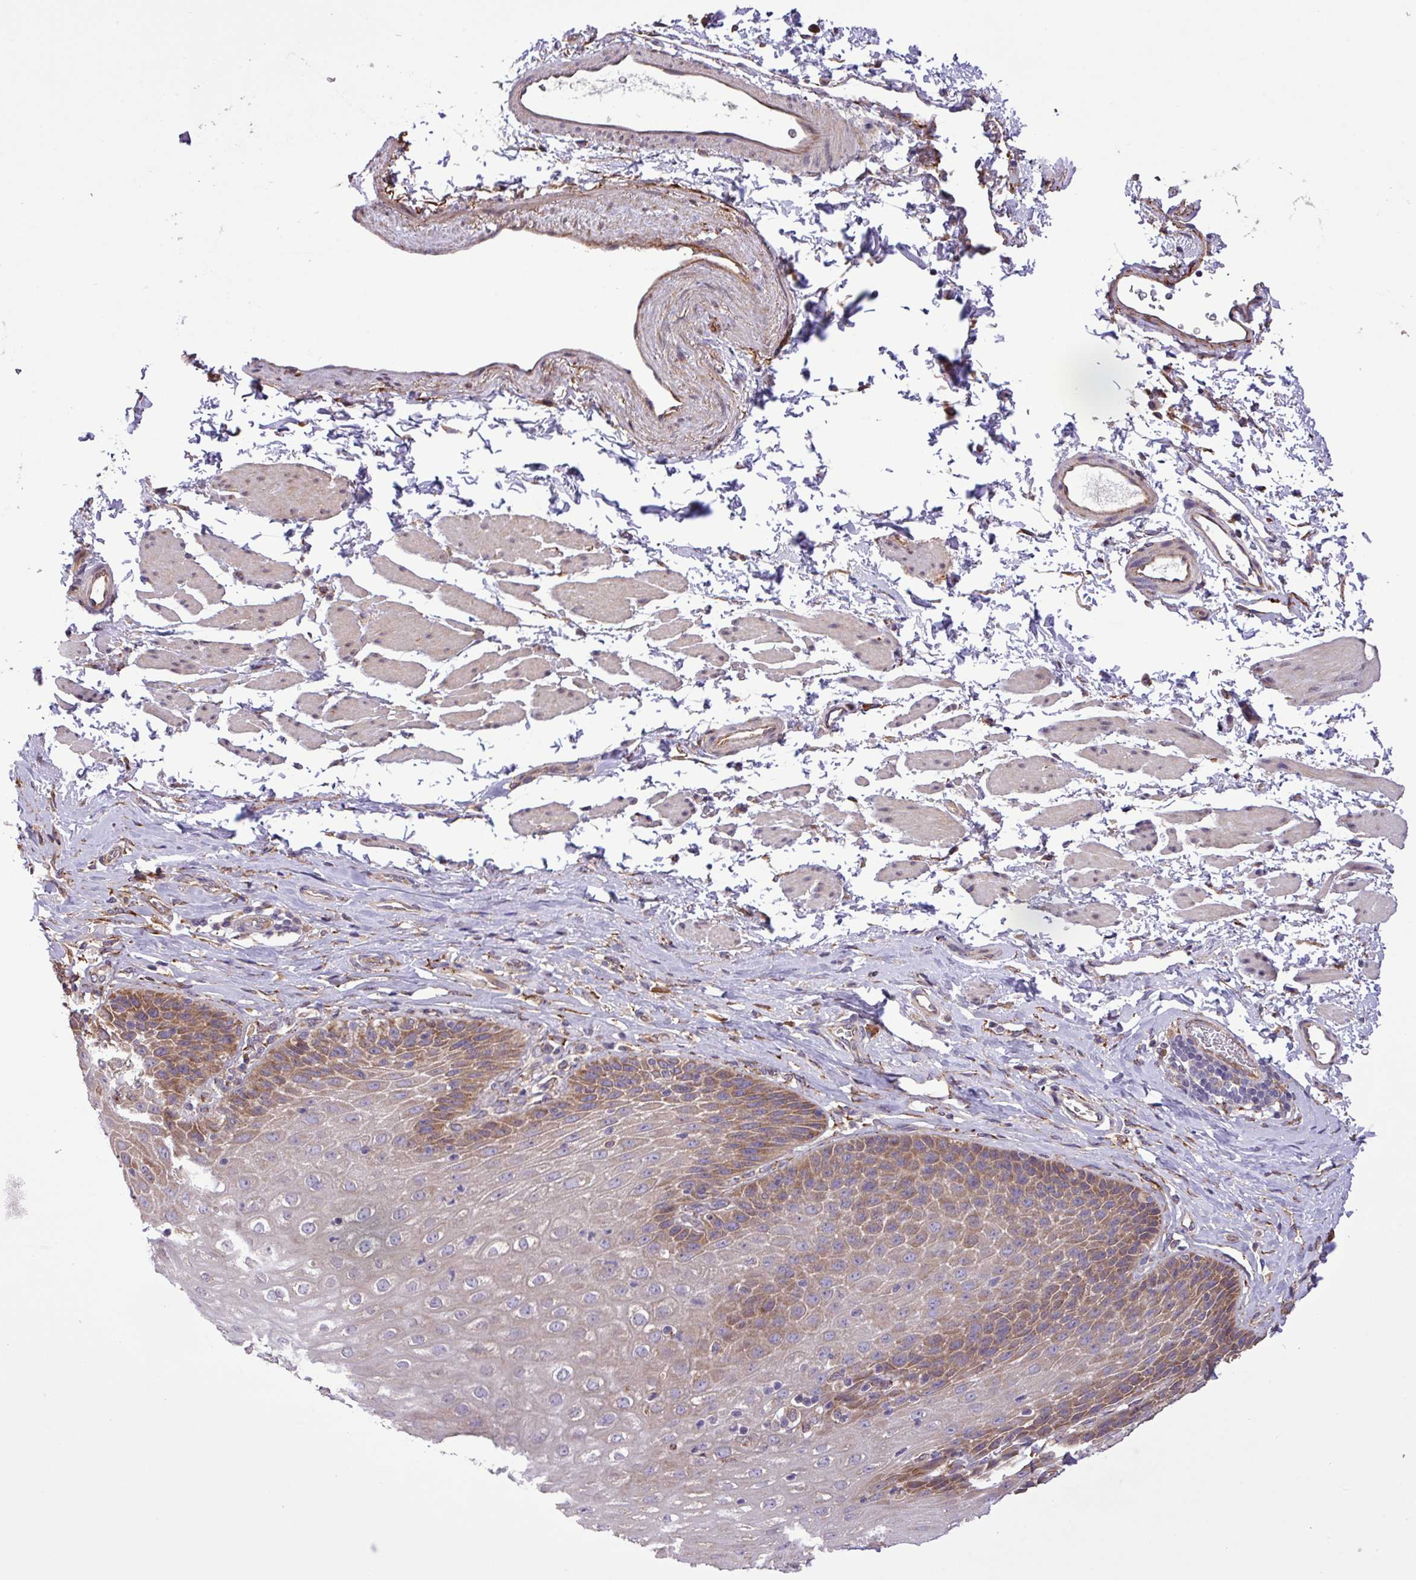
{"staining": {"intensity": "moderate", "quantity": "25%-75%", "location": "cytoplasmic/membranous"}, "tissue": "esophagus", "cell_type": "Squamous epithelial cells", "image_type": "normal", "snomed": [{"axis": "morphology", "description": "Normal tissue, NOS"}, {"axis": "topography", "description": "Esophagus"}], "caption": "This is an image of immunohistochemistry (IHC) staining of unremarkable esophagus, which shows moderate staining in the cytoplasmic/membranous of squamous epithelial cells.", "gene": "MEGF6", "patient": {"sex": "female", "age": 61}}